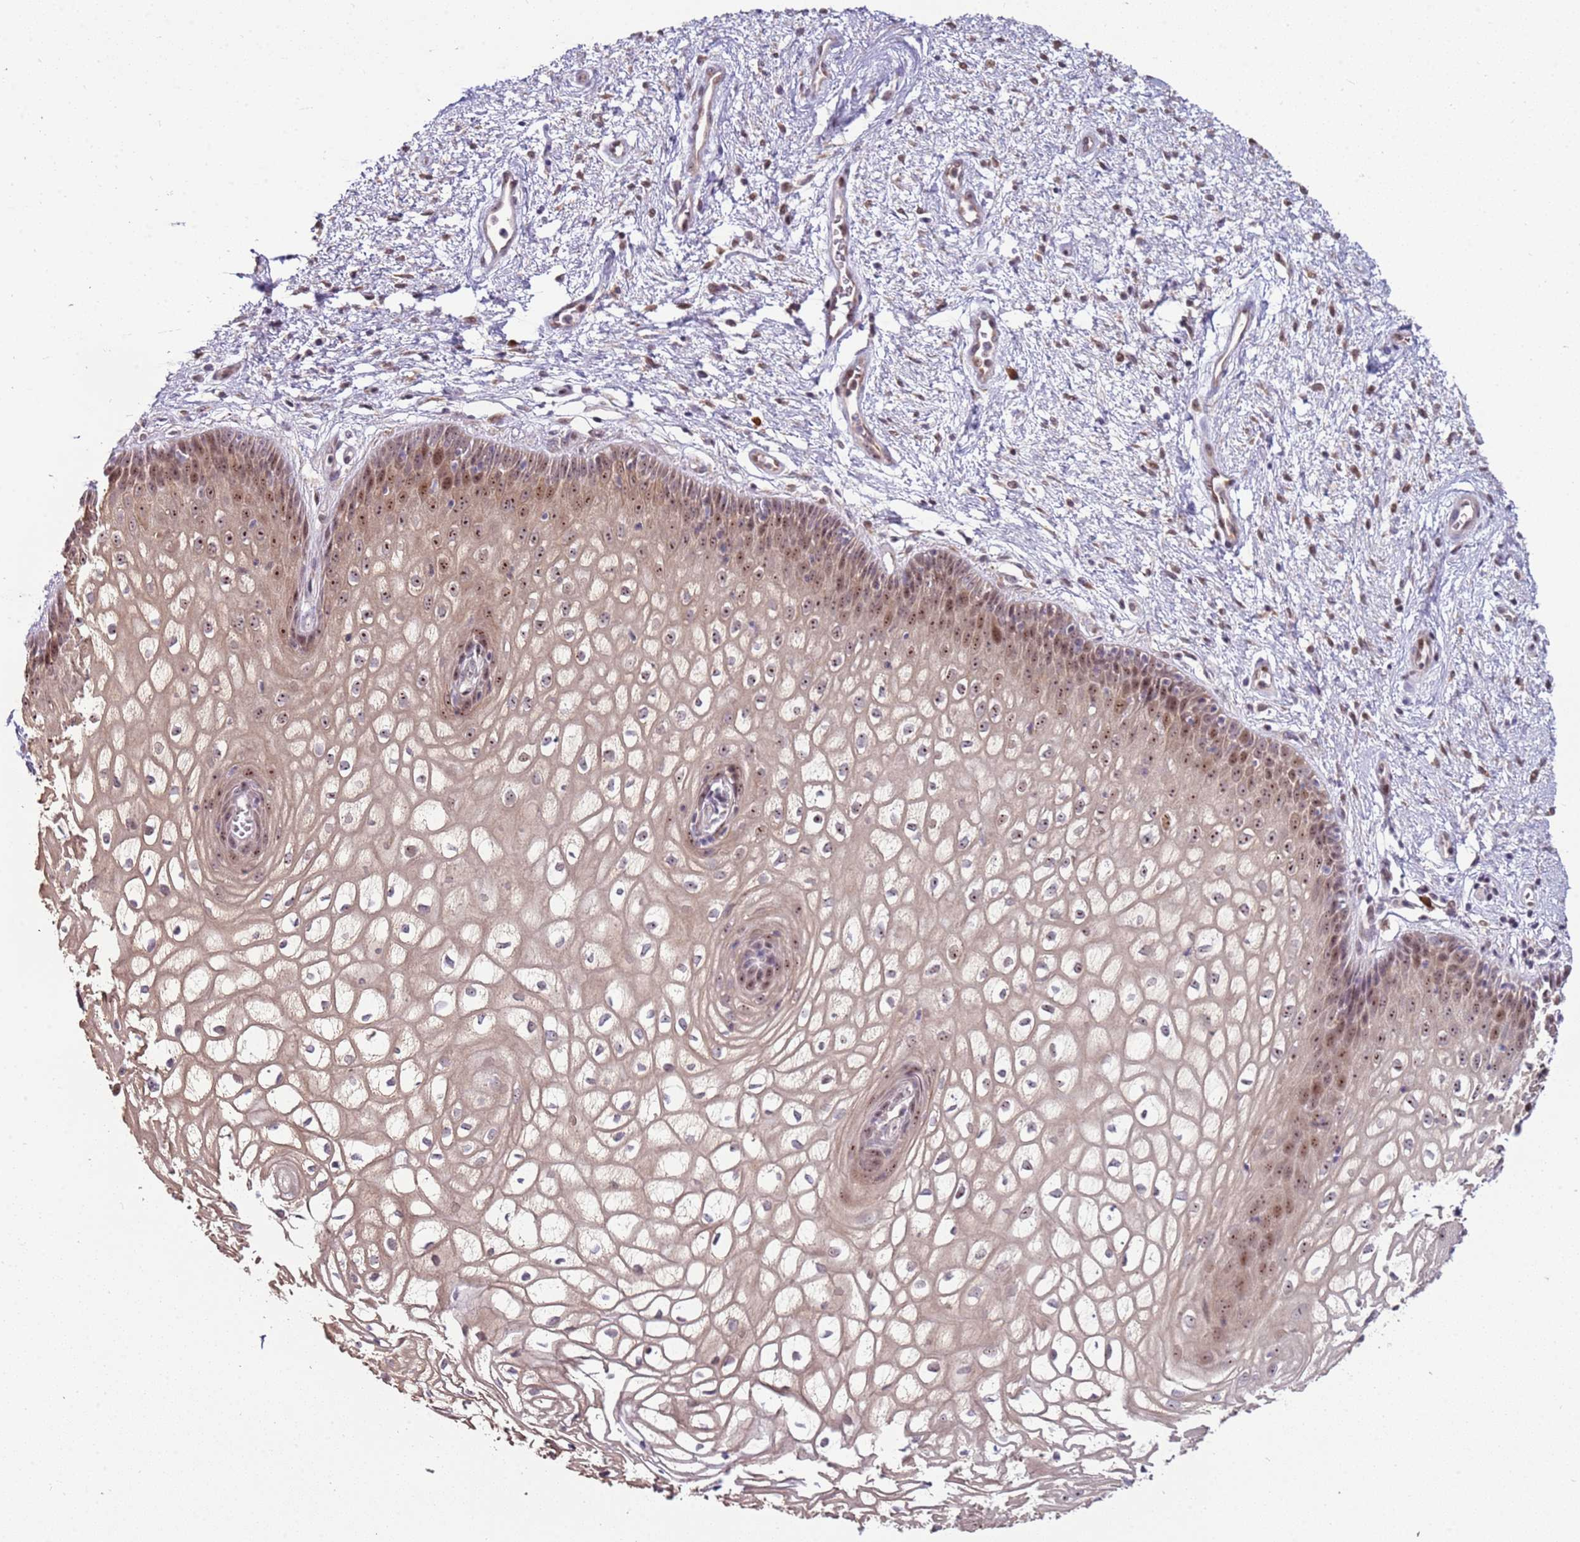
{"staining": {"intensity": "moderate", "quantity": ">75%", "location": "nuclear"}, "tissue": "vagina", "cell_type": "Squamous epithelial cells", "image_type": "normal", "snomed": [{"axis": "morphology", "description": "Normal tissue, NOS"}, {"axis": "topography", "description": "Vagina"}], "caption": "Immunohistochemistry (DAB (3,3'-diaminobenzidine)) staining of normal vagina exhibits moderate nuclear protein positivity in approximately >75% of squamous epithelial cells. (DAB = brown stain, brightfield microscopy at high magnification).", "gene": "UCMA", "patient": {"sex": "female", "age": 34}}